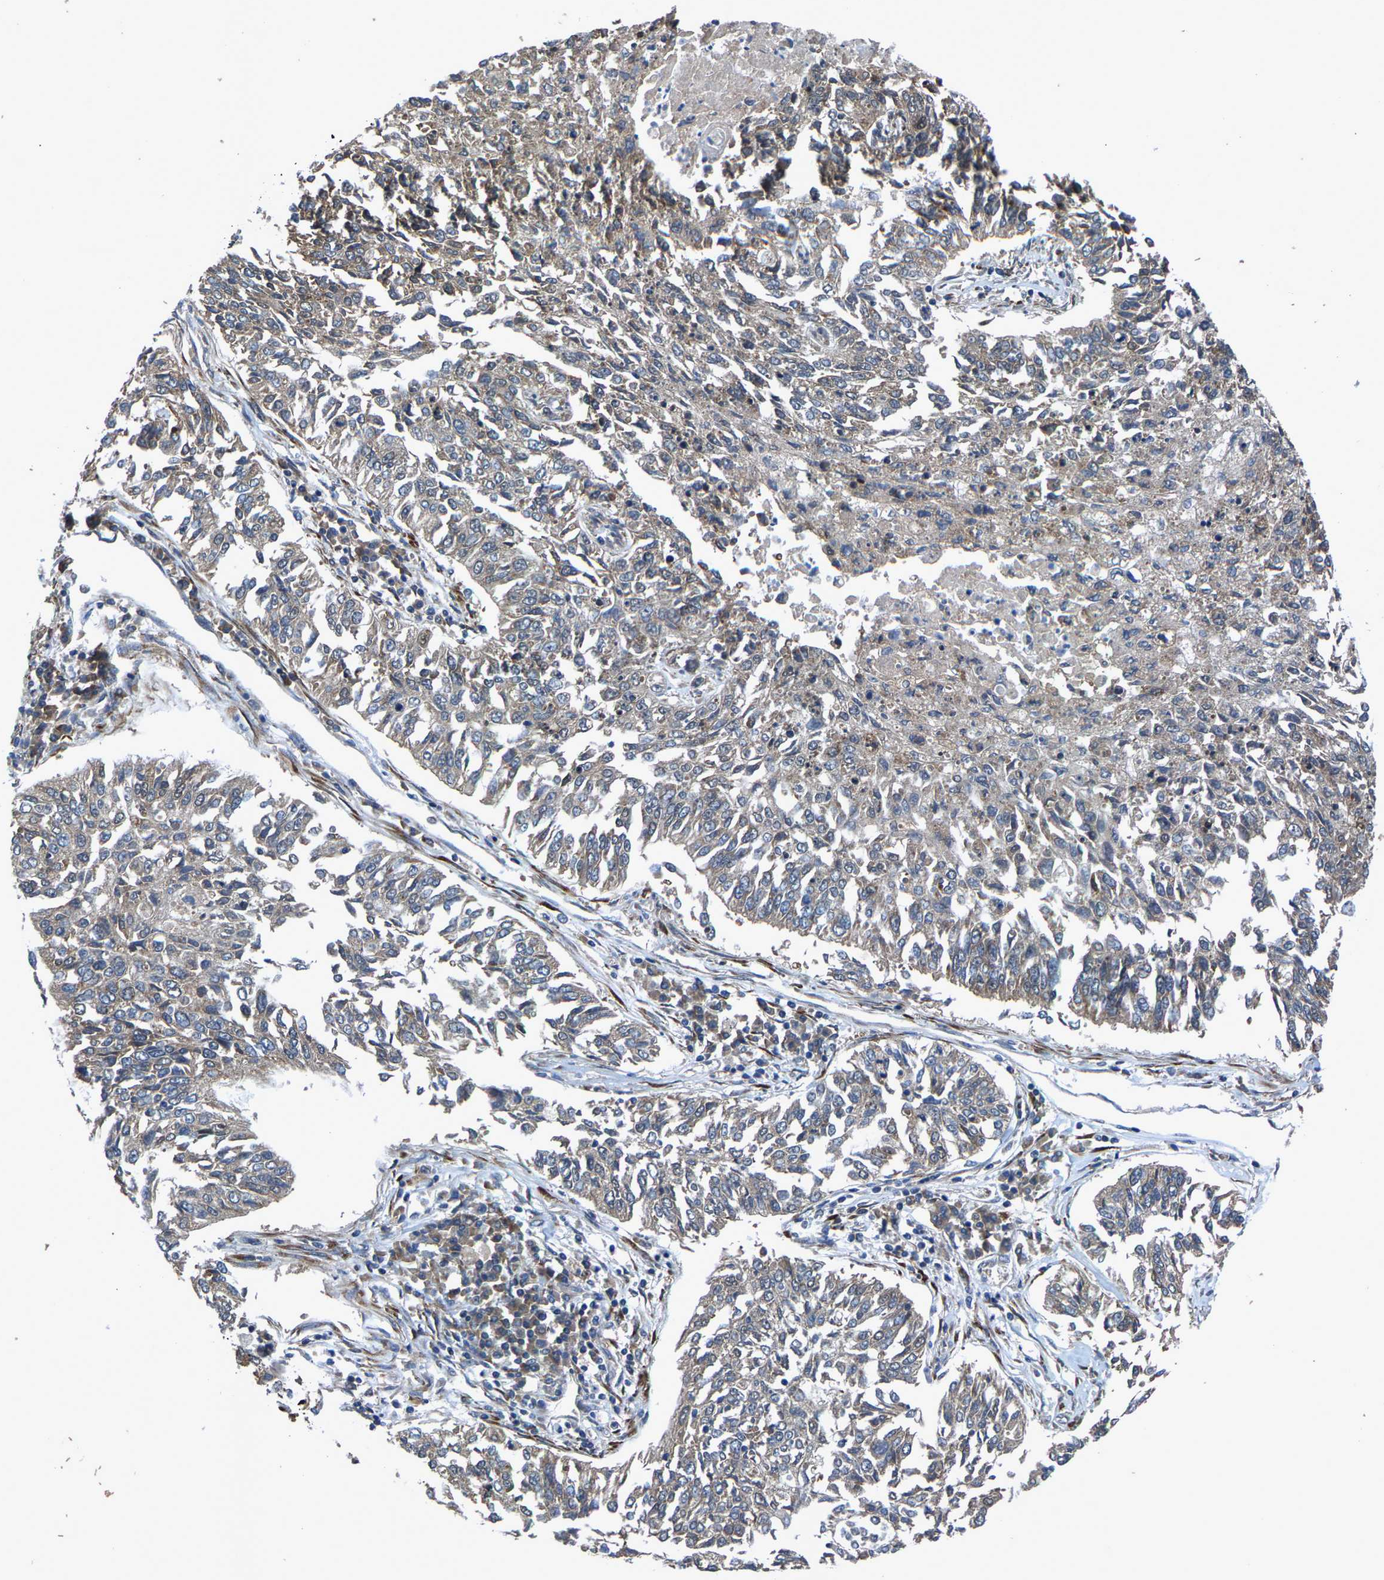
{"staining": {"intensity": "weak", "quantity": "25%-75%", "location": "cytoplasmic/membranous"}, "tissue": "lung cancer", "cell_type": "Tumor cells", "image_type": "cancer", "snomed": [{"axis": "morphology", "description": "Normal tissue, NOS"}, {"axis": "morphology", "description": "Squamous cell carcinoma, NOS"}, {"axis": "topography", "description": "Cartilage tissue"}, {"axis": "topography", "description": "Bronchus"}, {"axis": "topography", "description": "Lung"}], "caption": "Weak cytoplasmic/membranous staining for a protein is appreciated in about 25%-75% of tumor cells of lung cancer using immunohistochemistry.", "gene": "PDP1", "patient": {"sex": "female", "age": 49}}